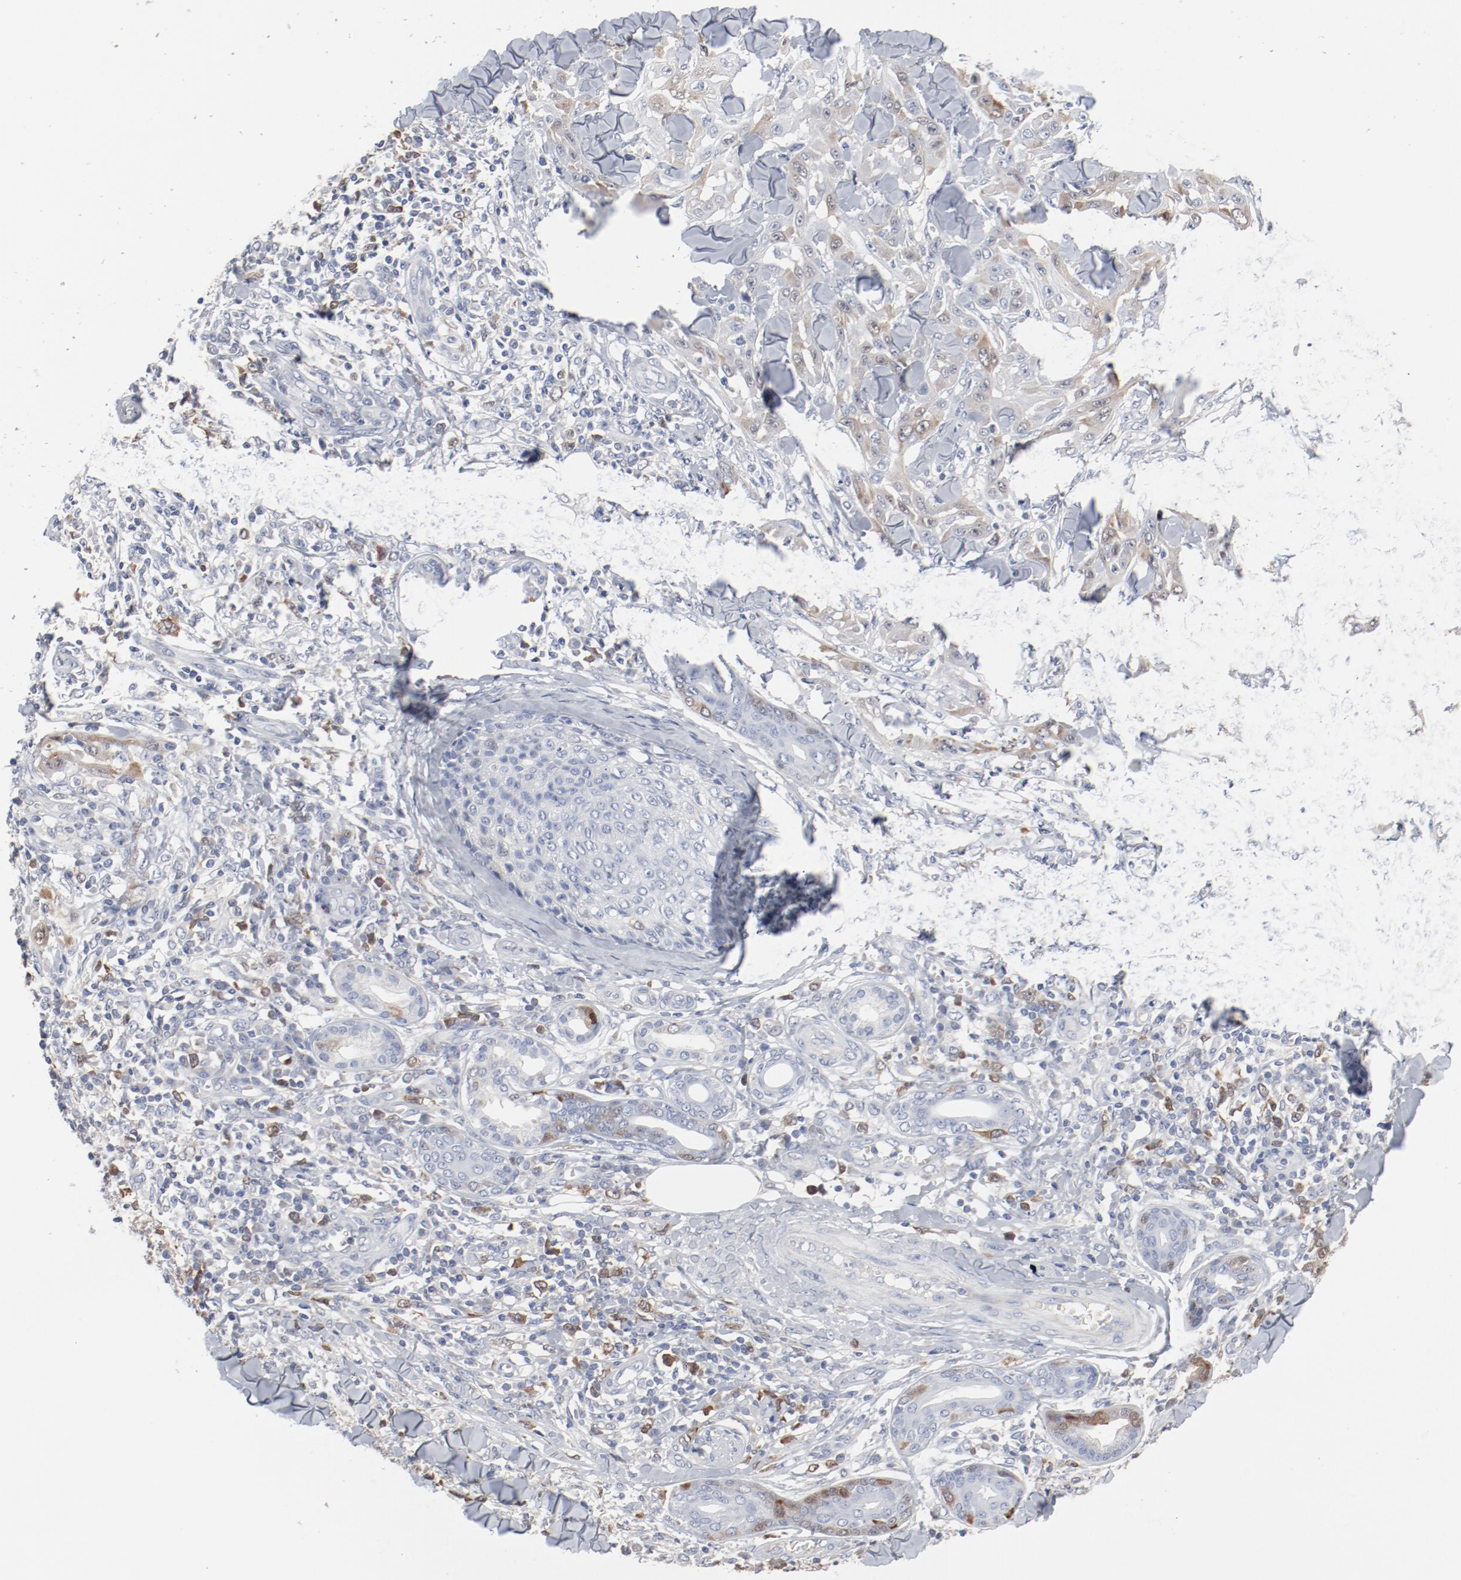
{"staining": {"intensity": "weak", "quantity": "25%-75%", "location": "cytoplasmic/membranous"}, "tissue": "skin cancer", "cell_type": "Tumor cells", "image_type": "cancer", "snomed": [{"axis": "morphology", "description": "Squamous cell carcinoma, NOS"}, {"axis": "topography", "description": "Skin"}], "caption": "A low amount of weak cytoplasmic/membranous positivity is seen in about 25%-75% of tumor cells in skin cancer tissue. The staining was performed using DAB to visualize the protein expression in brown, while the nuclei were stained in blue with hematoxylin (Magnification: 20x).", "gene": "CDK1", "patient": {"sex": "male", "age": 24}}